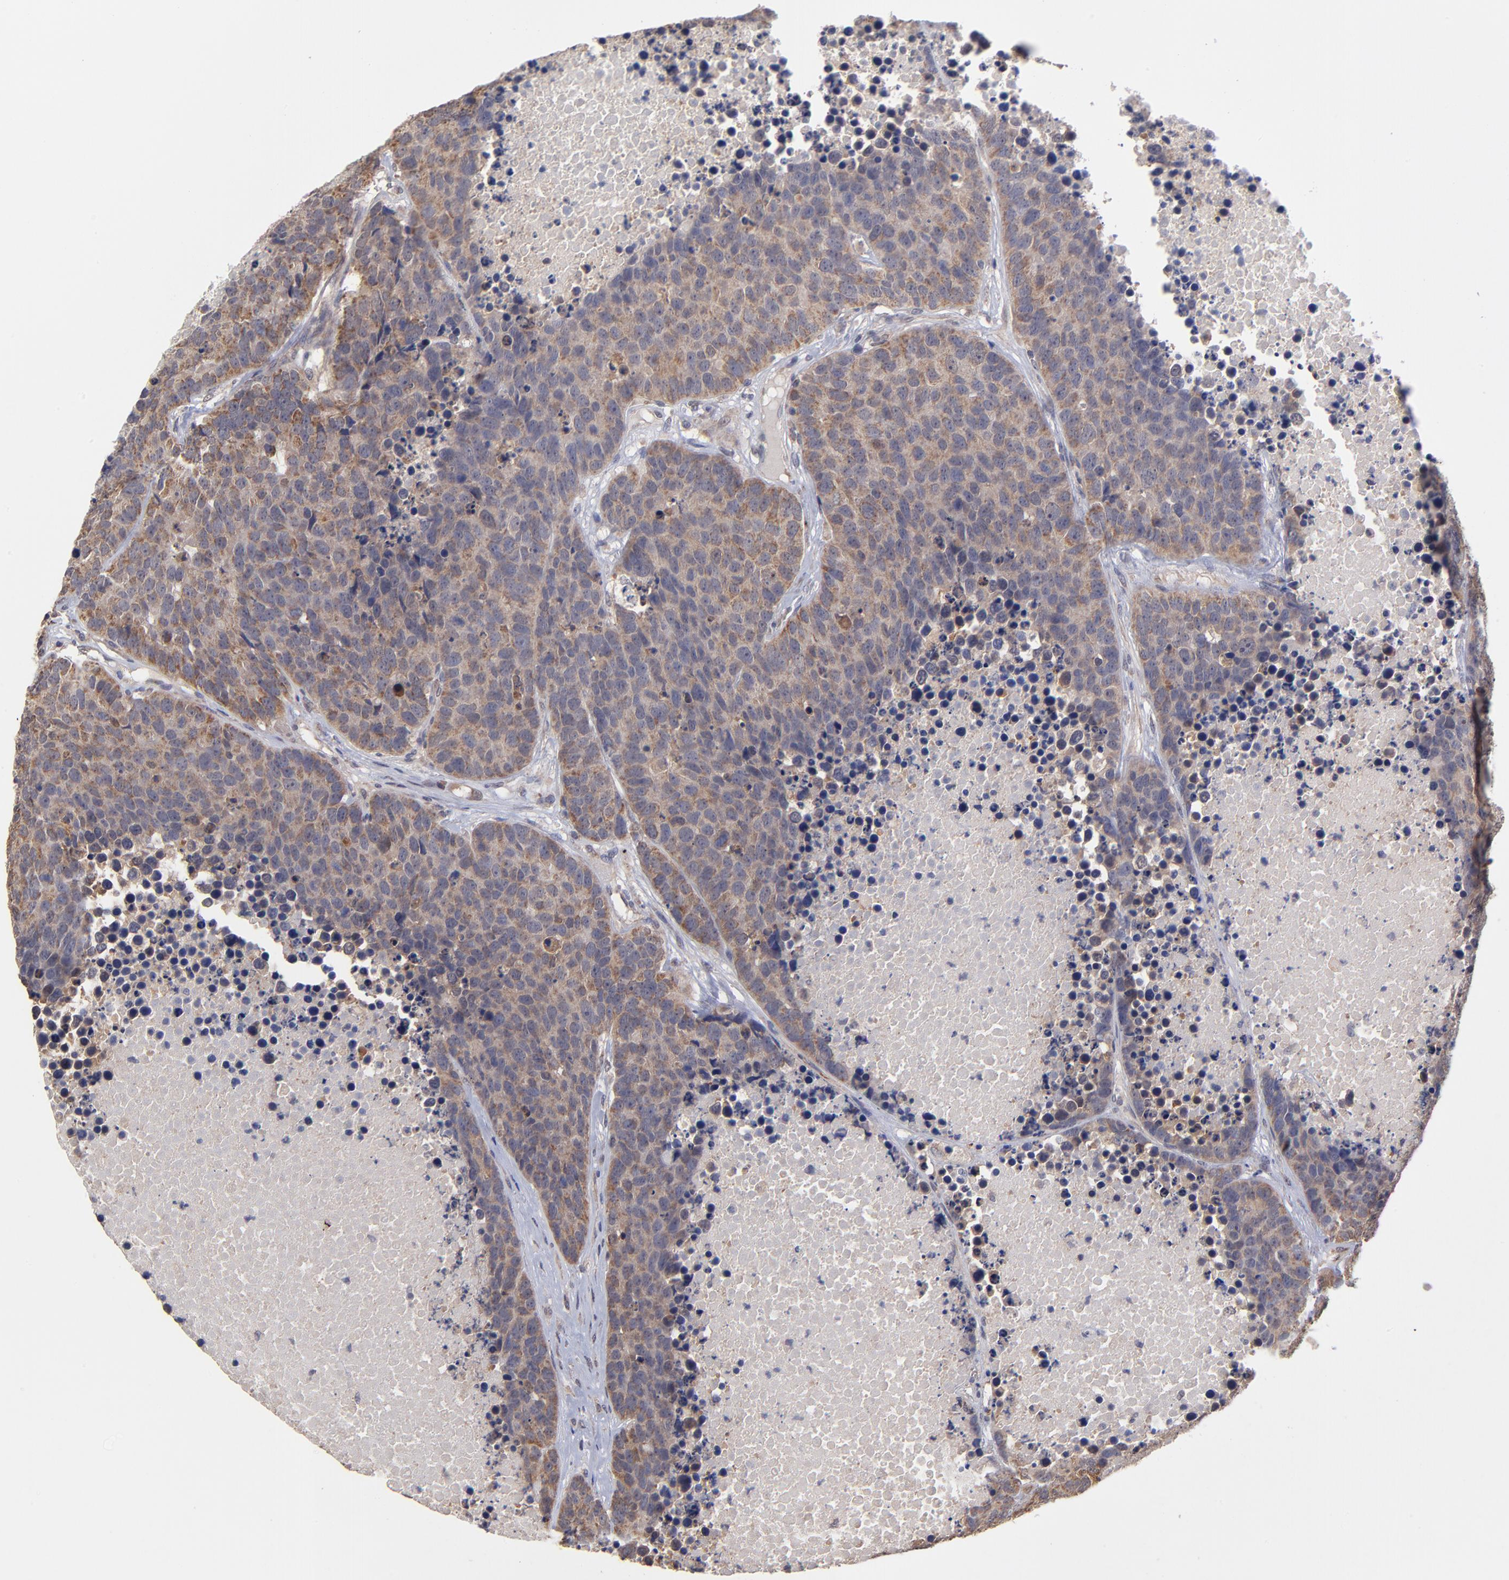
{"staining": {"intensity": "moderate", "quantity": ">75%", "location": "cytoplasmic/membranous"}, "tissue": "carcinoid", "cell_type": "Tumor cells", "image_type": "cancer", "snomed": [{"axis": "morphology", "description": "Carcinoid, malignant, NOS"}, {"axis": "topography", "description": "Lung"}], "caption": "Tumor cells reveal medium levels of moderate cytoplasmic/membranous staining in approximately >75% of cells in malignant carcinoid.", "gene": "UBE2H", "patient": {"sex": "male", "age": 60}}